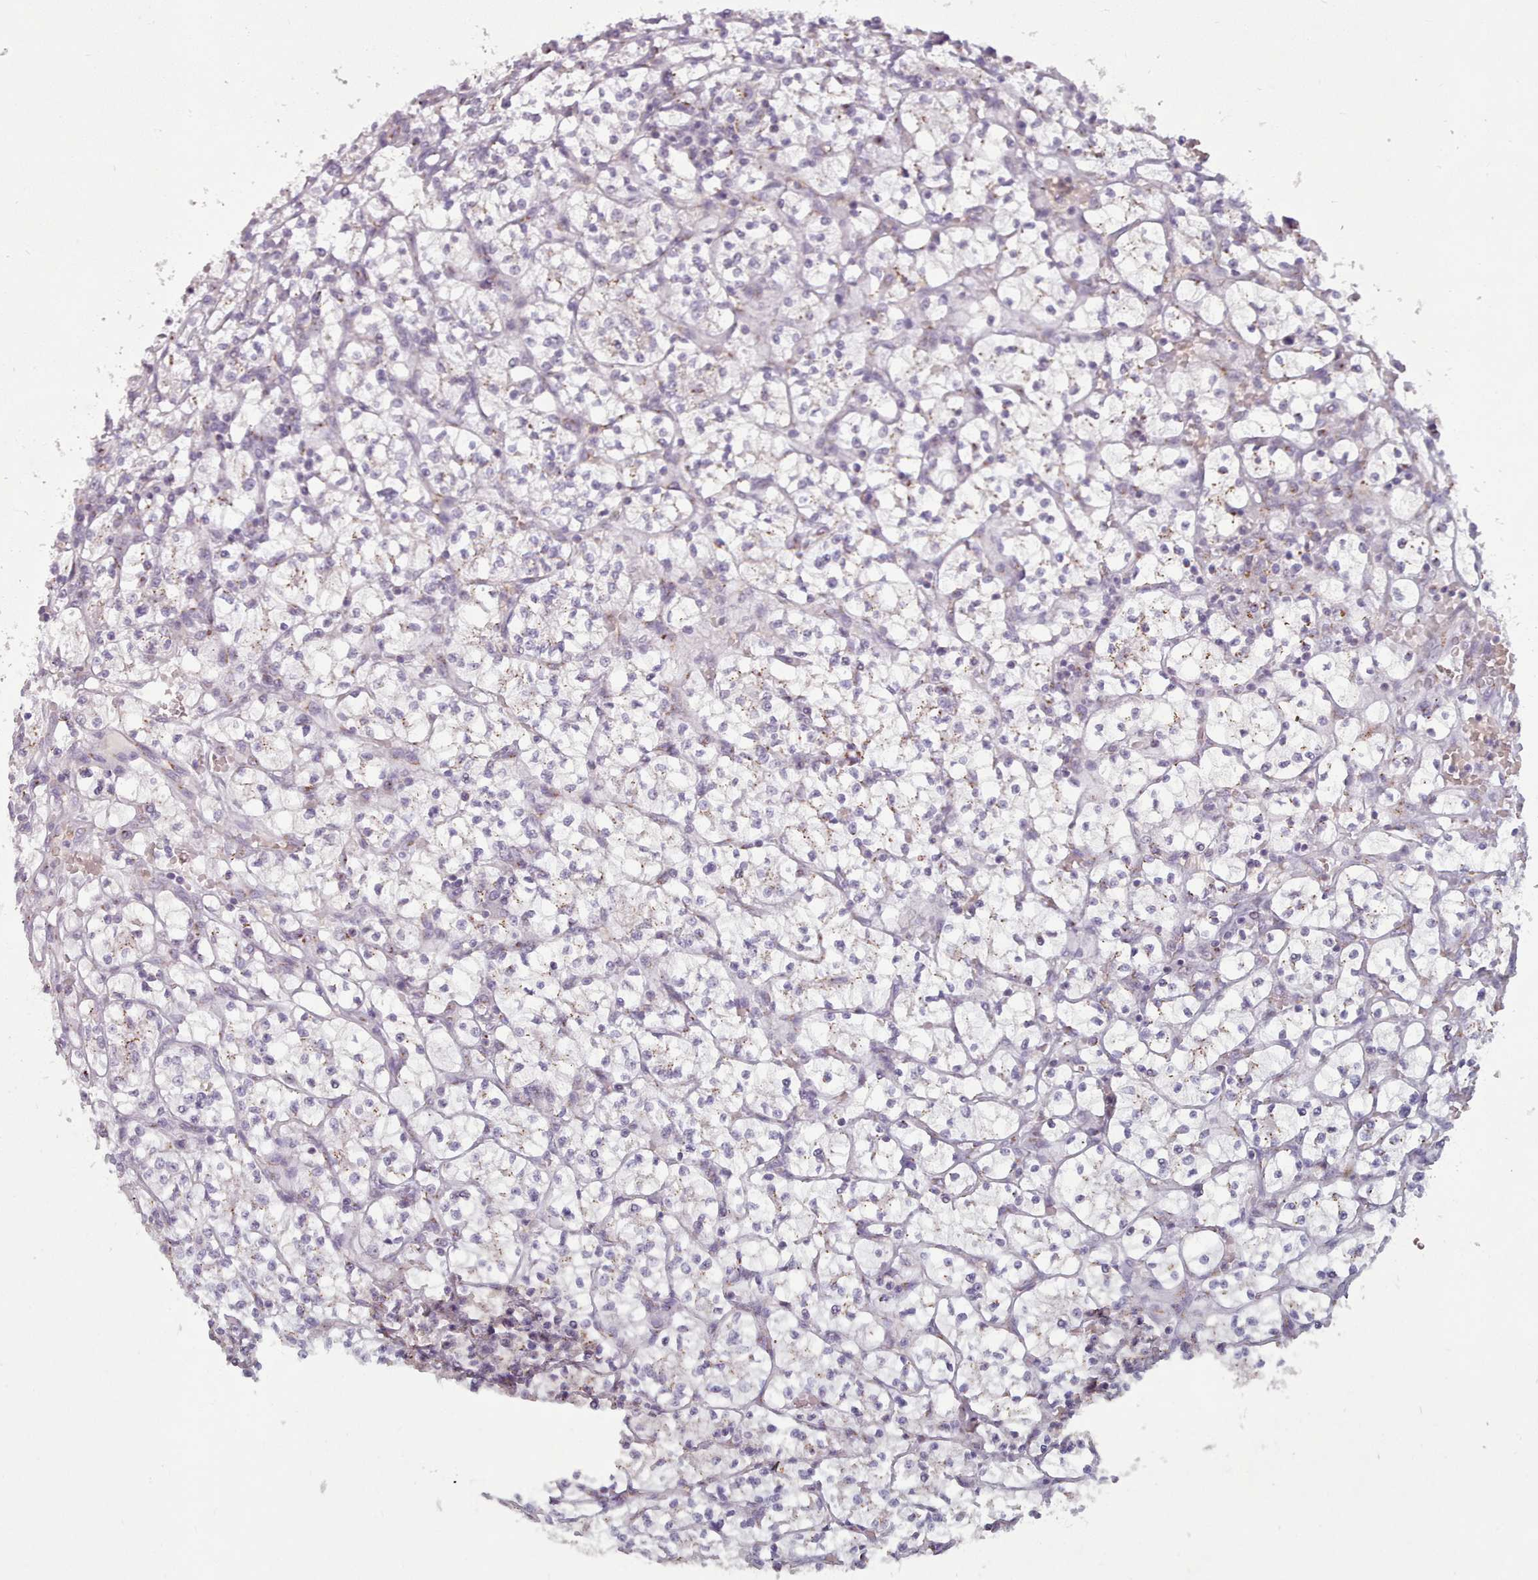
{"staining": {"intensity": "negative", "quantity": "none", "location": "none"}, "tissue": "renal cancer", "cell_type": "Tumor cells", "image_type": "cancer", "snomed": [{"axis": "morphology", "description": "Adenocarcinoma, NOS"}, {"axis": "topography", "description": "Kidney"}], "caption": "Tumor cells are negative for brown protein staining in renal cancer.", "gene": "MAN1B1", "patient": {"sex": "female", "age": 64}}